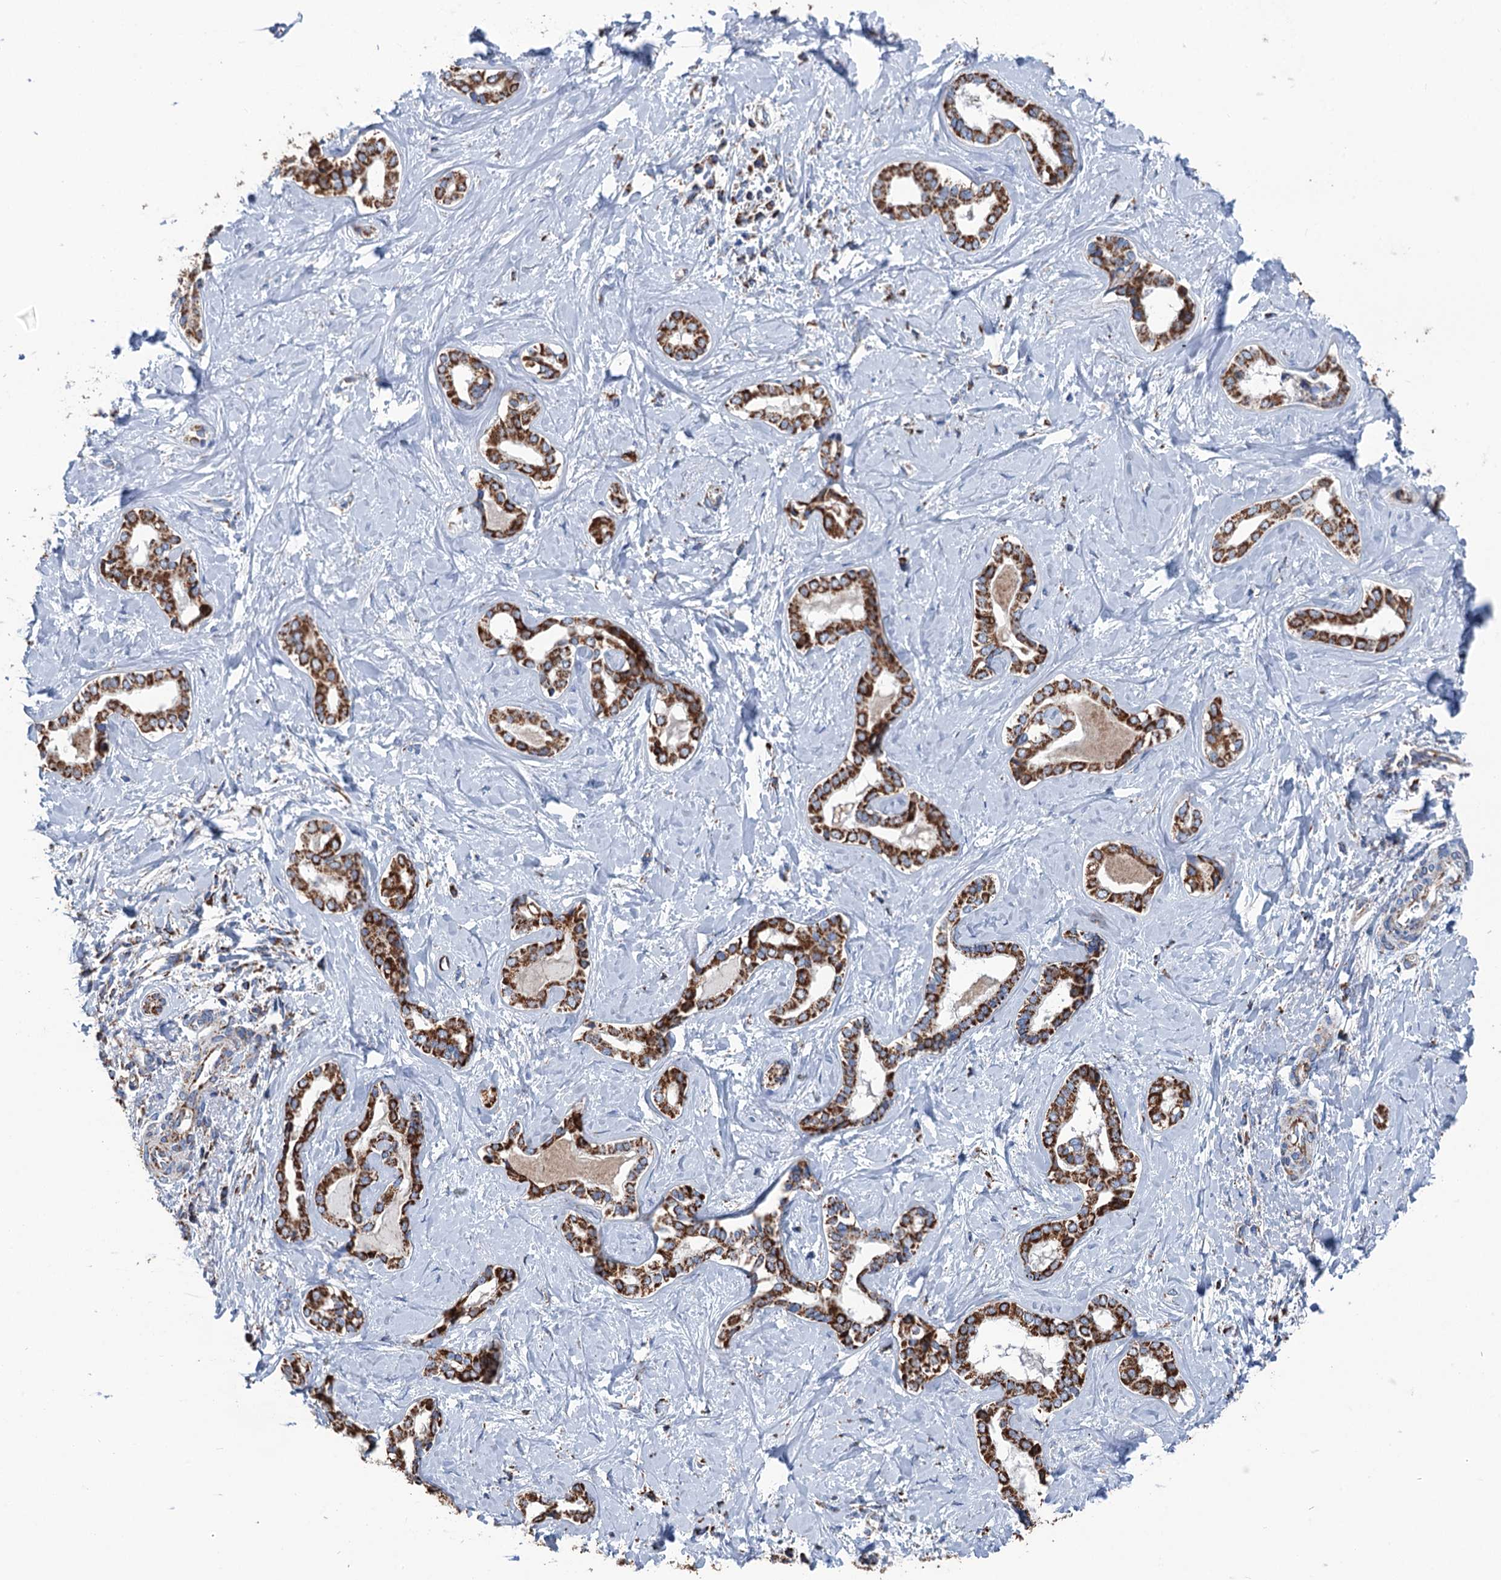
{"staining": {"intensity": "moderate", "quantity": ">75%", "location": "cytoplasmic/membranous"}, "tissue": "liver cancer", "cell_type": "Tumor cells", "image_type": "cancer", "snomed": [{"axis": "morphology", "description": "Carcinoma, Hepatocellular, NOS"}, {"axis": "topography", "description": "Liver"}], "caption": "Immunohistochemistry histopathology image of neoplastic tissue: human hepatocellular carcinoma (liver) stained using immunohistochemistry displays medium levels of moderate protein expression localized specifically in the cytoplasmic/membranous of tumor cells, appearing as a cytoplasmic/membranous brown color.", "gene": "IVD", "patient": {"sex": "female", "age": 73}}